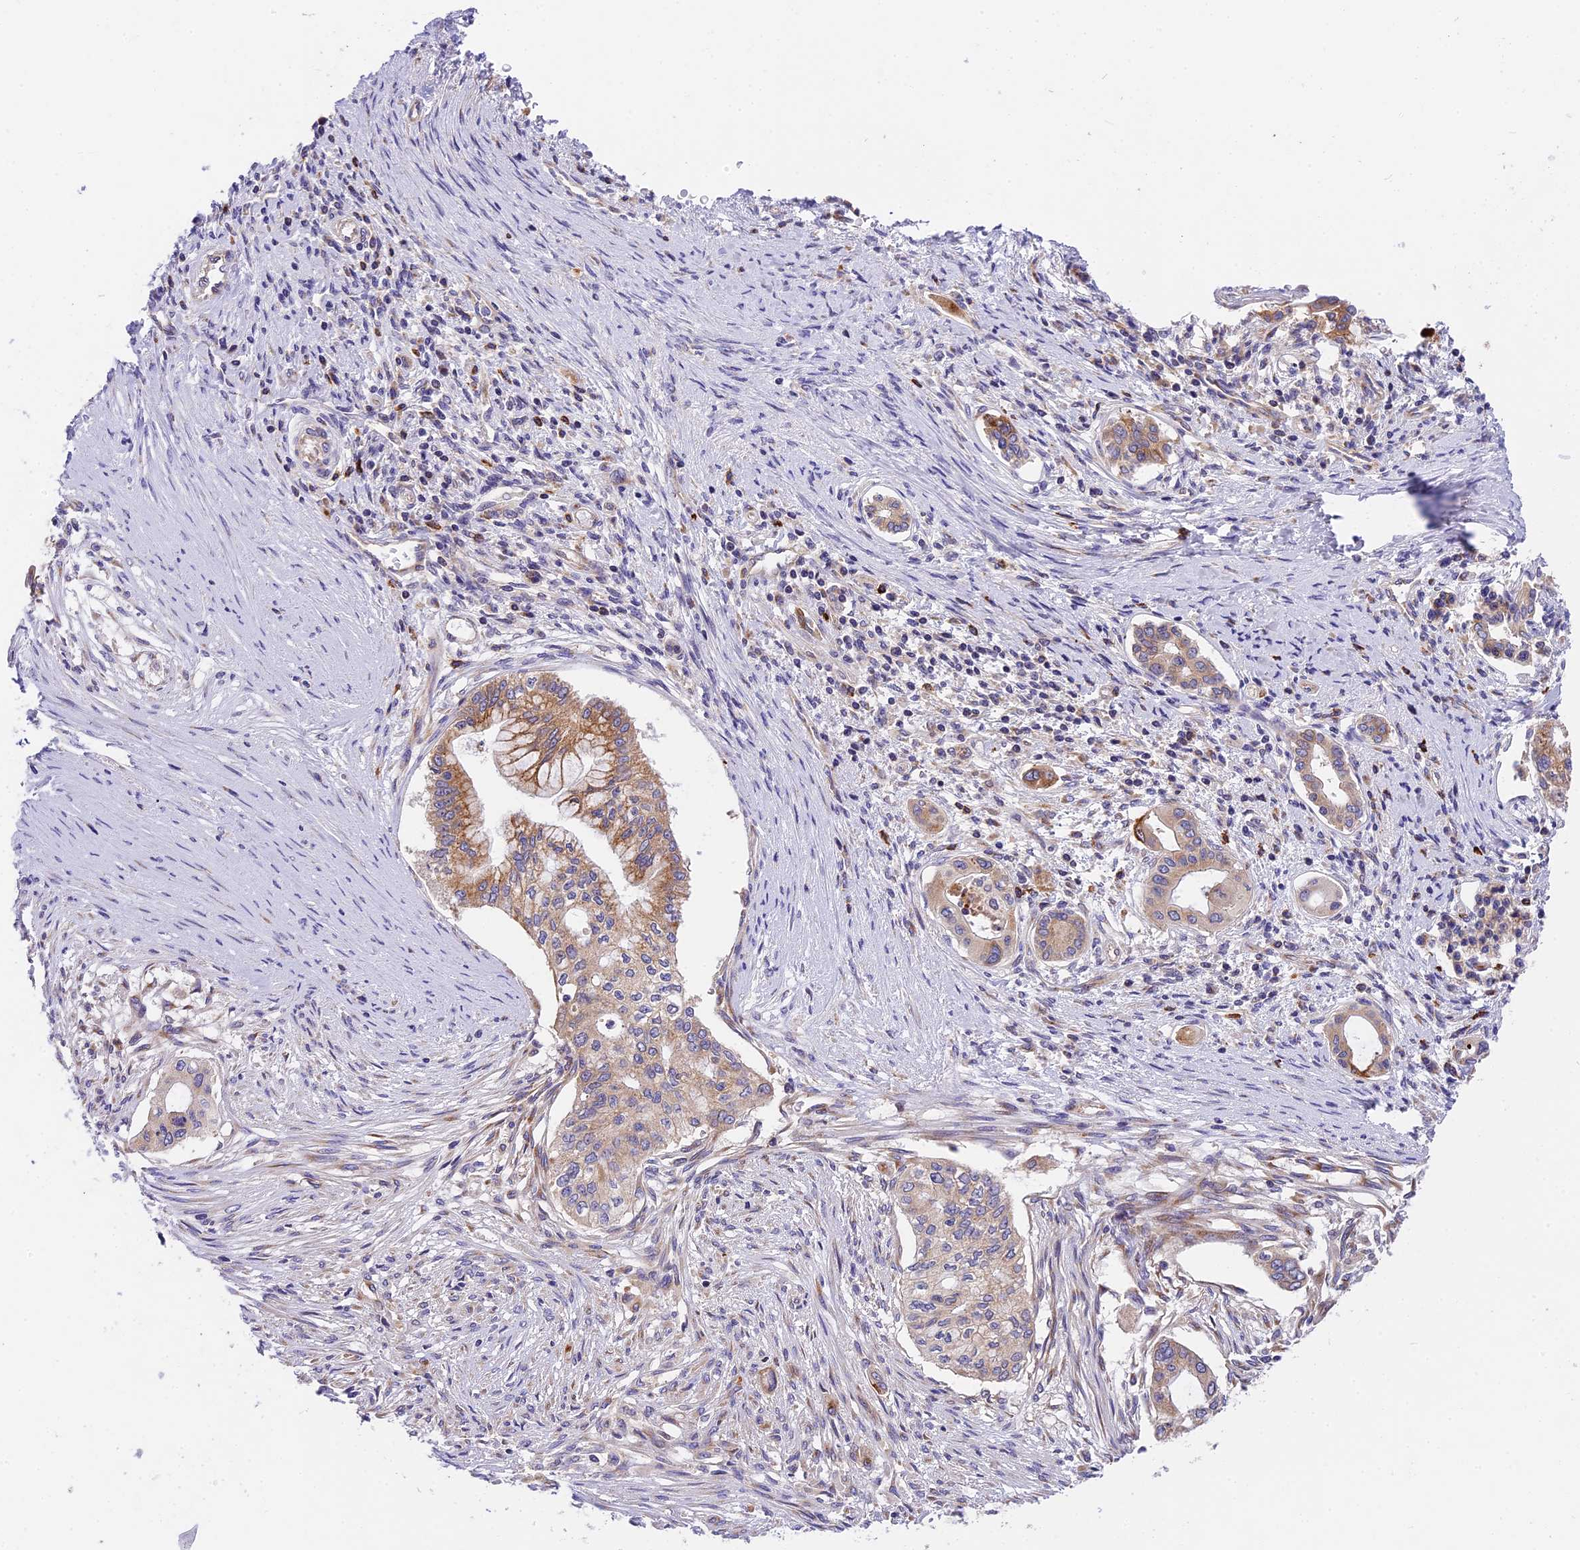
{"staining": {"intensity": "moderate", "quantity": "25%-75%", "location": "cytoplasmic/membranous"}, "tissue": "pancreatic cancer", "cell_type": "Tumor cells", "image_type": "cancer", "snomed": [{"axis": "morphology", "description": "Adenocarcinoma, NOS"}, {"axis": "topography", "description": "Pancreas"}], "caption": "The photomicrograph shows a brown stain indicating the presence of a protein in the cytoplasmic/membranous of tumor cells in adenocarcinoma (pancreatic). The staining was performed using DAB to visualize the protein expression in brown, while the nuclei were stained in blue with hematoxylin (Magnification: 20x).", "gene": "MRAS", "patient": {"sex": "male", "age": 46}}